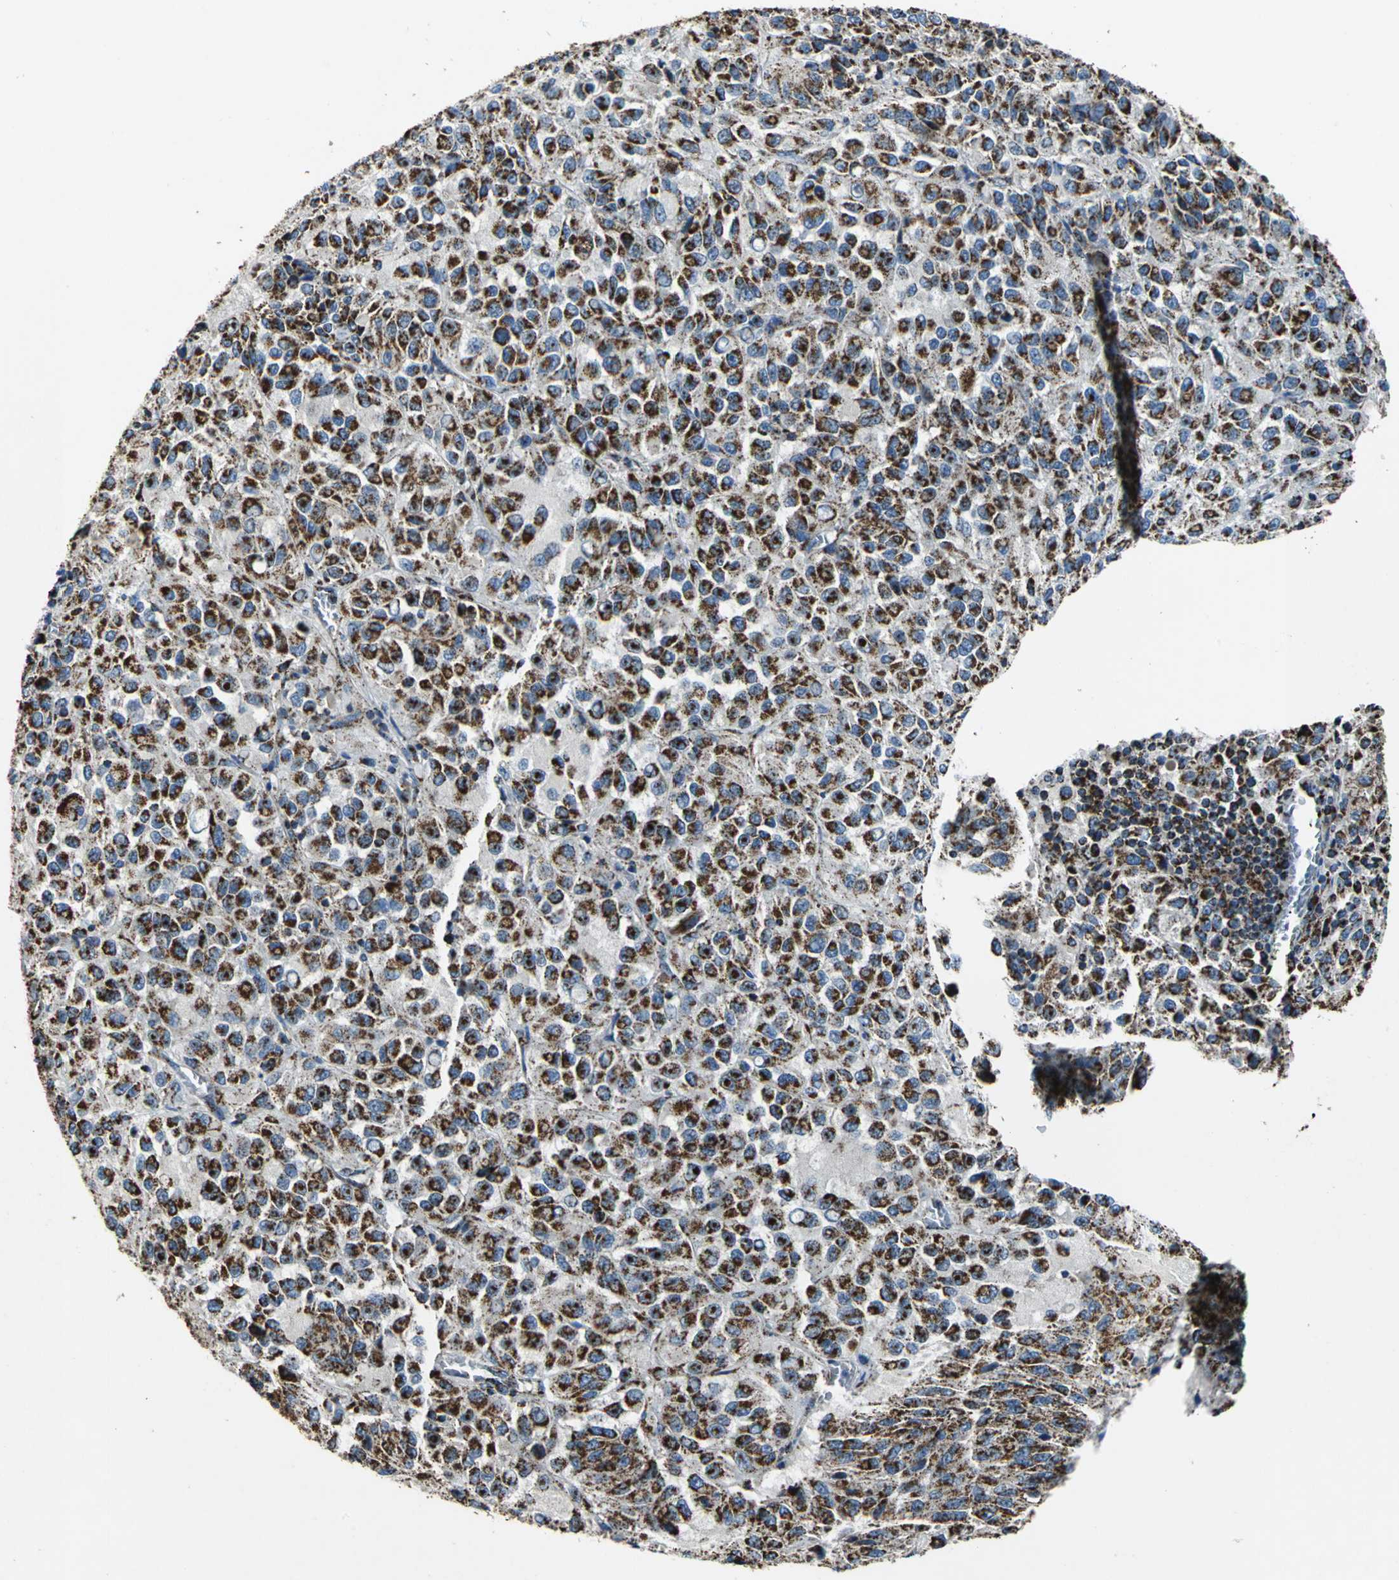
{"staining": {"intensity": "strong", "quantity": ">75%", "location": "cytoplasmic/membranous"}, "tissue": "melanoma", "cell_type": "Tumor cells", "image_type": "cancer", "snomed": [{"axis": "morphology", "description": "Malignant melanoma, Metastatic site"}, {"axis": "topography", "description": "Lung"}], "caption": "High-magnification brightfield microscopy of malignant melanoma (metastatic site) stained with DAB (3,3'-diaminobenzidine) (brown) and counterstained with hematoxylin (blue). tumor cells exhibit strong cytoplasmic/membranous staining is appreciated in approximately>75% of cells. (DAB IHC, brown staining for protein, blue staining for nuclei).", "gene": "ECH1", "patient": {"sex": "male", "age": 64}}